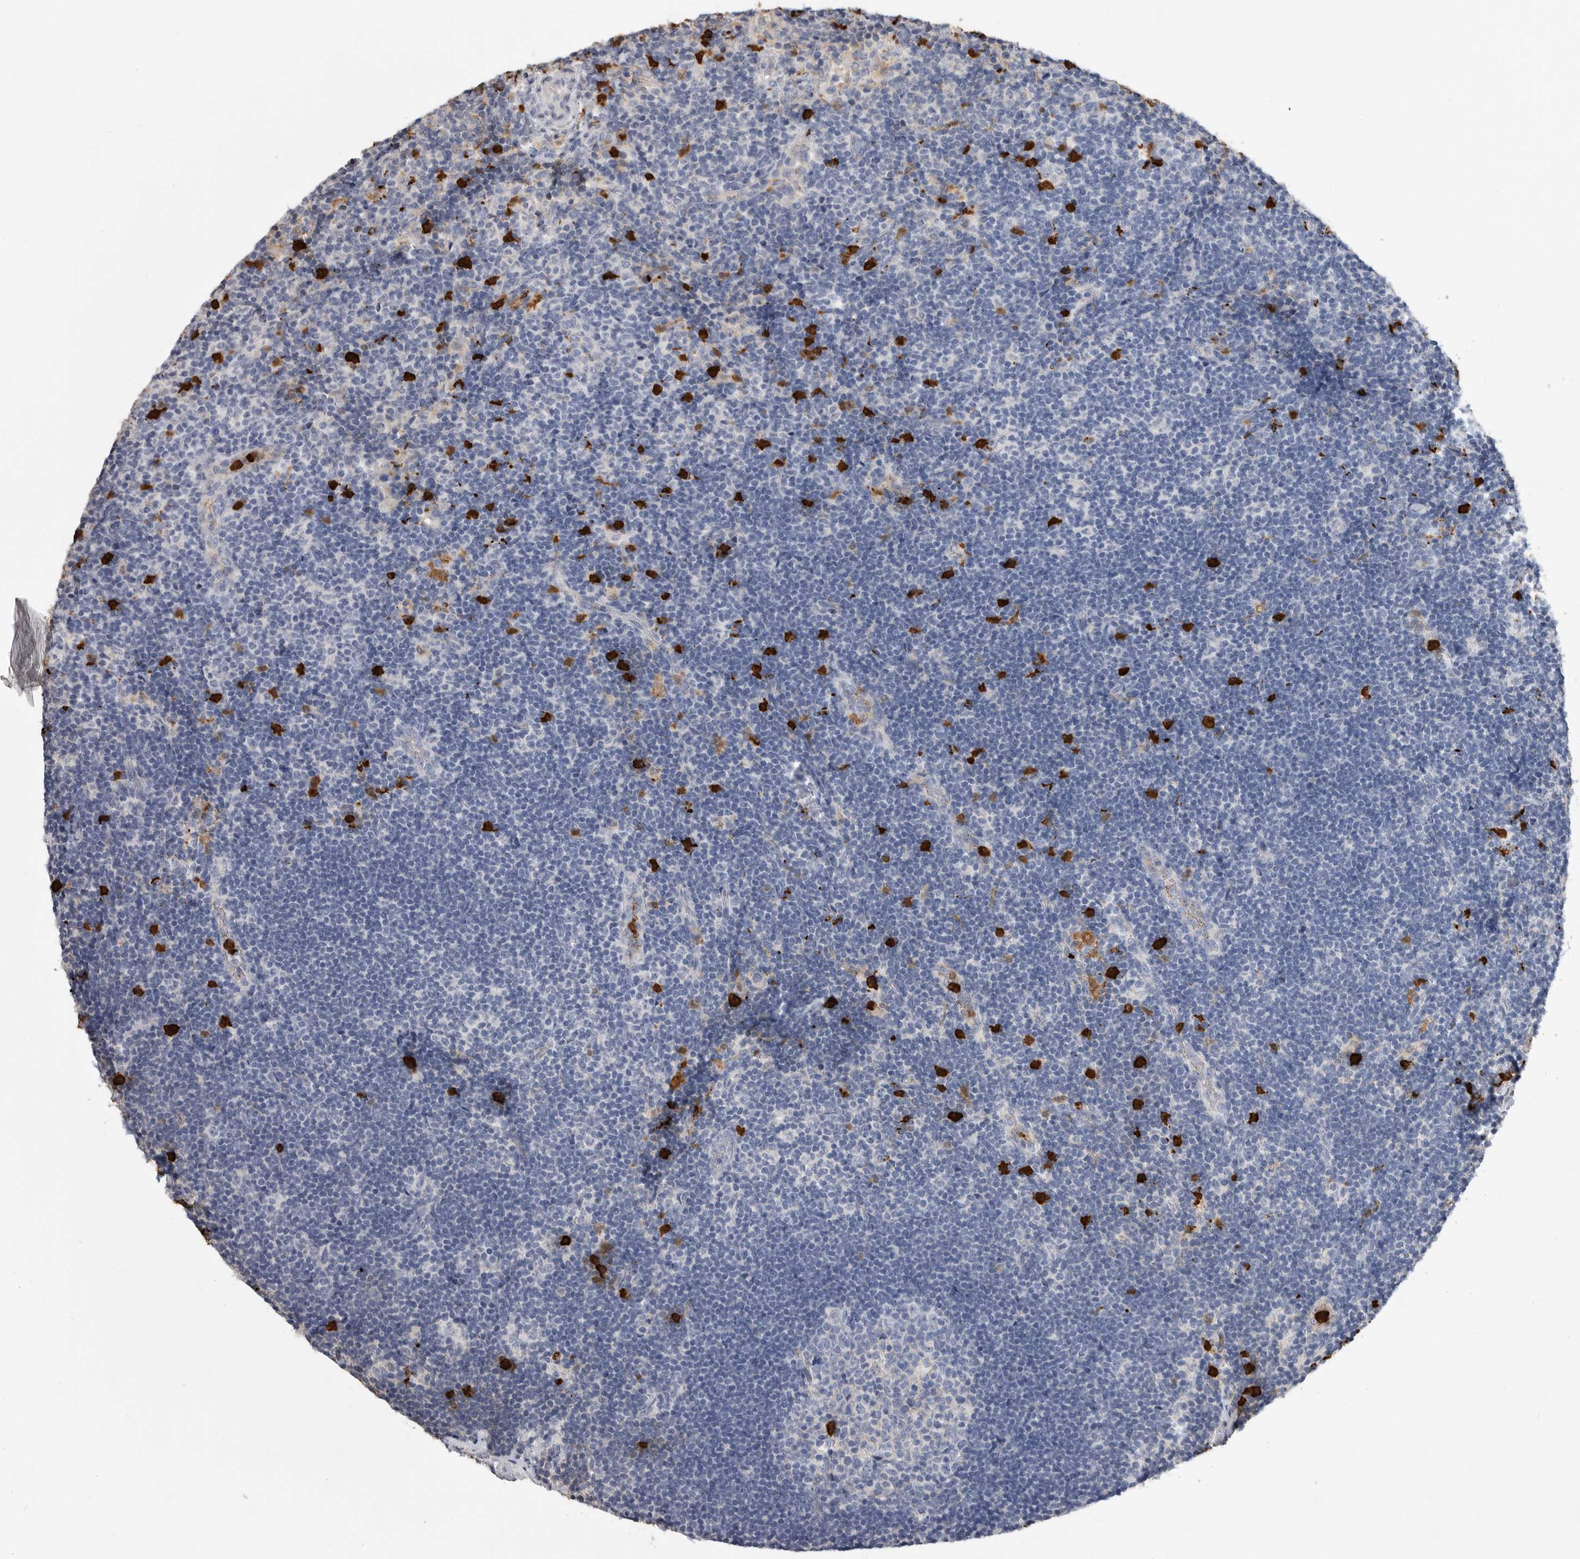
{"staining": {"intensity": "negative", "quantity": "none", "location": "none"}, "tissue": "lymph node", "cell_type": "Germinal center cells", "image_type": "normal", "snomed": [{"axis": "morphology", "description": "Normal tissue, NOS"}, {"axis": "topography", "description": "Lymph node"}], "caption": "Histopathology image shows no protein staining in germinal center cells of unremarkable lymph node.", "gene": "CYB561D1", "patient": {"sex": "female", "age": 22}}